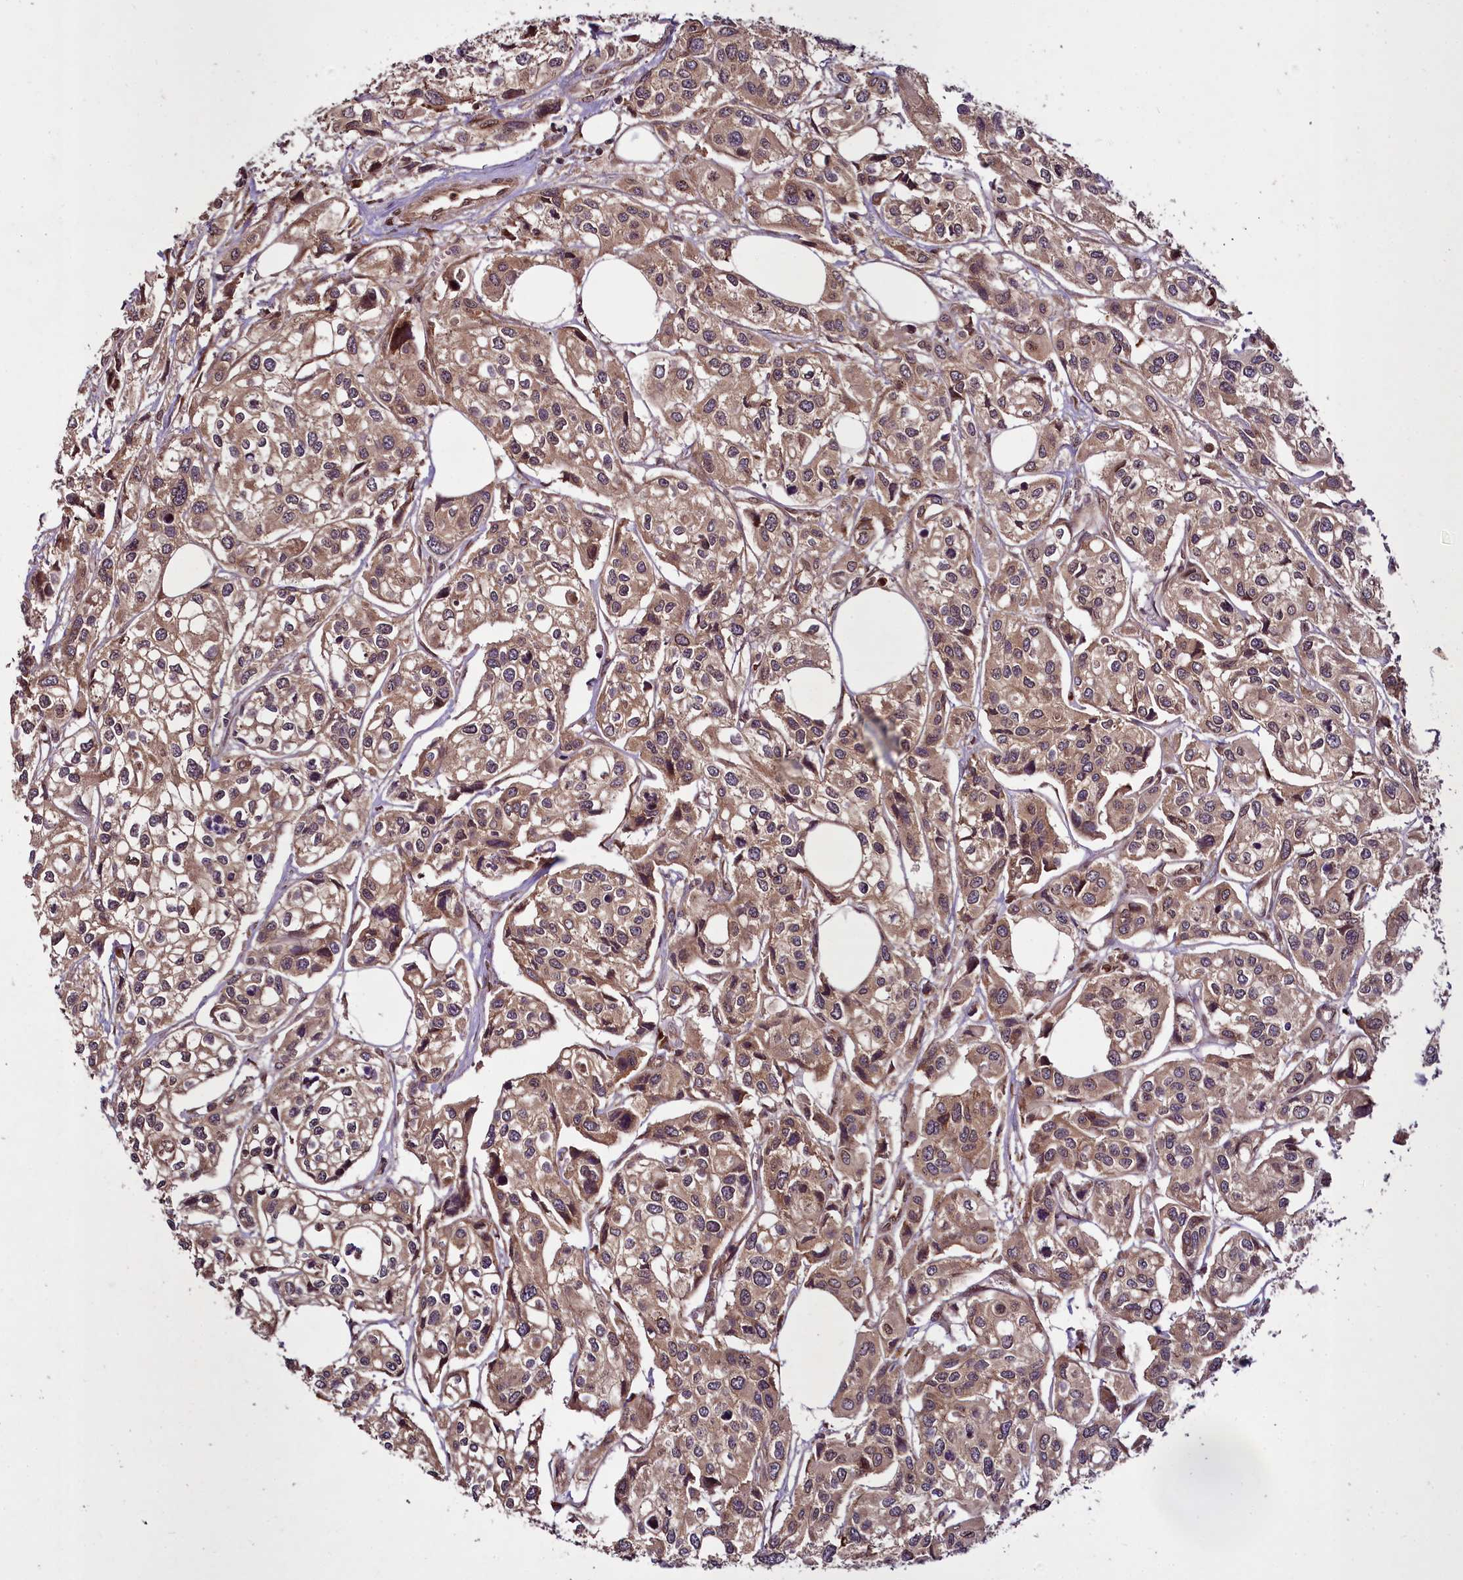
{"staining": {"intensity": "moderate", "quantity": ">75%", "location": "cytoplasmic/membranous"}, "tissue": "urothelial cancer", "cell_type": "Tumor cells", "image_type": "cancer", "snomed": [{"axis": "morphology", "description": "Urothelial carcinoma, High grade"}, {"axis": "topography", "description": "Urinary bladder"}], "caption": "Human urothelial cancer stained with a brown dye displays moderate cytoplasmic/membranous positive positivity in approximately >75% of tumor cells.", "gene": "DCP1B", "patient": {"sex": "male", "age": 67}}